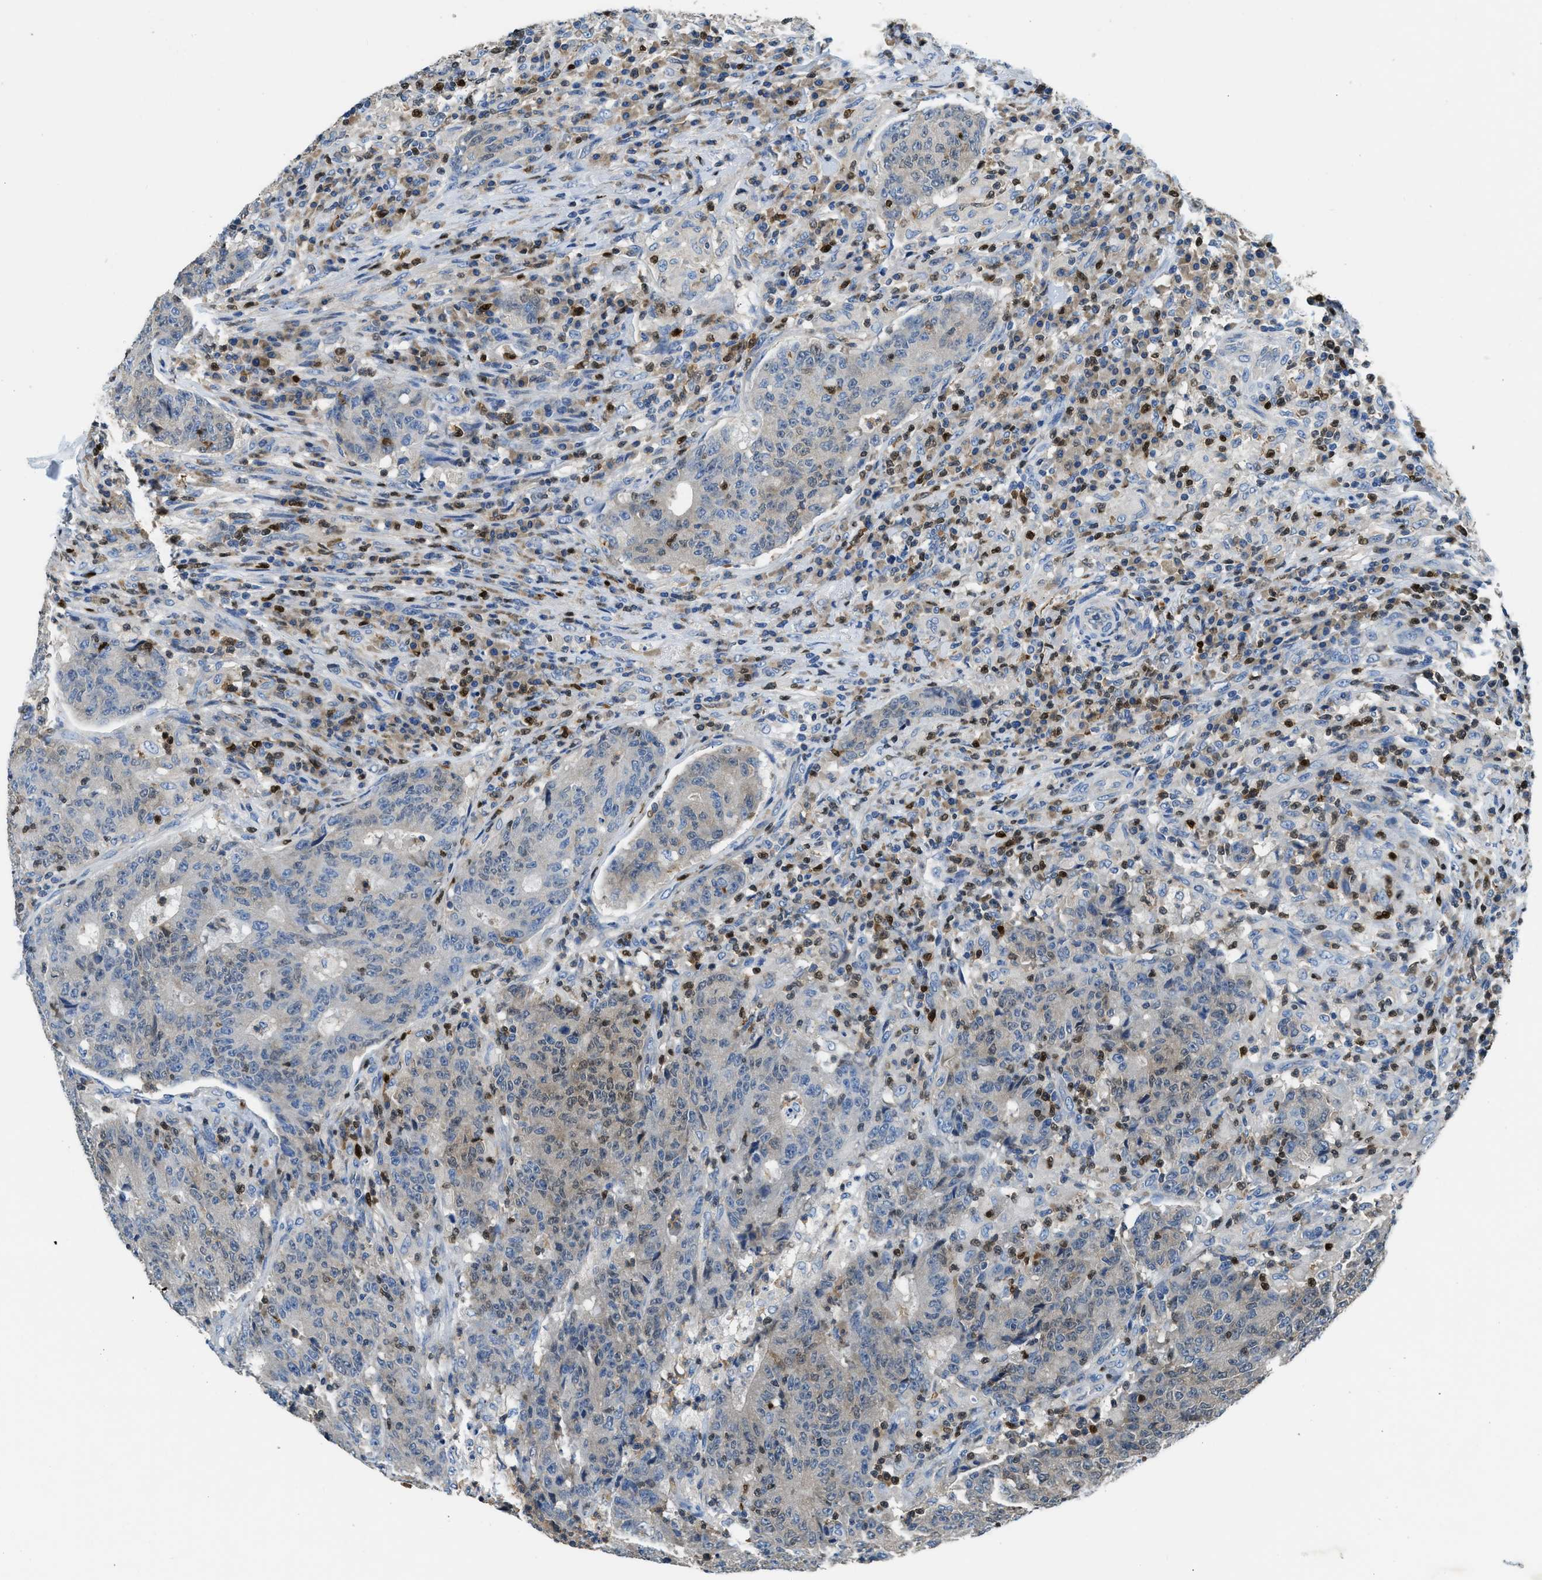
{"staining": {"intensity": "moderate", "quantity": "25%-75%", "location": "cytoplasmic/membranous,nuclear"}, "tissue": "colorectal cancer", "cell_type": "Tumor cells", "image_type": "cancer", "snomed": [{"axis": "morphology", "description": "Normal tissue, NOS"}, {"axis": "morphology", "description": "Adenocarcinoma, NOS"}, {"axis": "topography", "description": "Colon"}], "caption": "This is a photomicrograph of immunohistochemistry staining of adenocarcinoma (colorectal), which shows moderate positivity in the cytoplasmic/membranous and nuclear of tumor cells.", "gene": "TOX", "patient": {"sex": "female", "age": 75}}